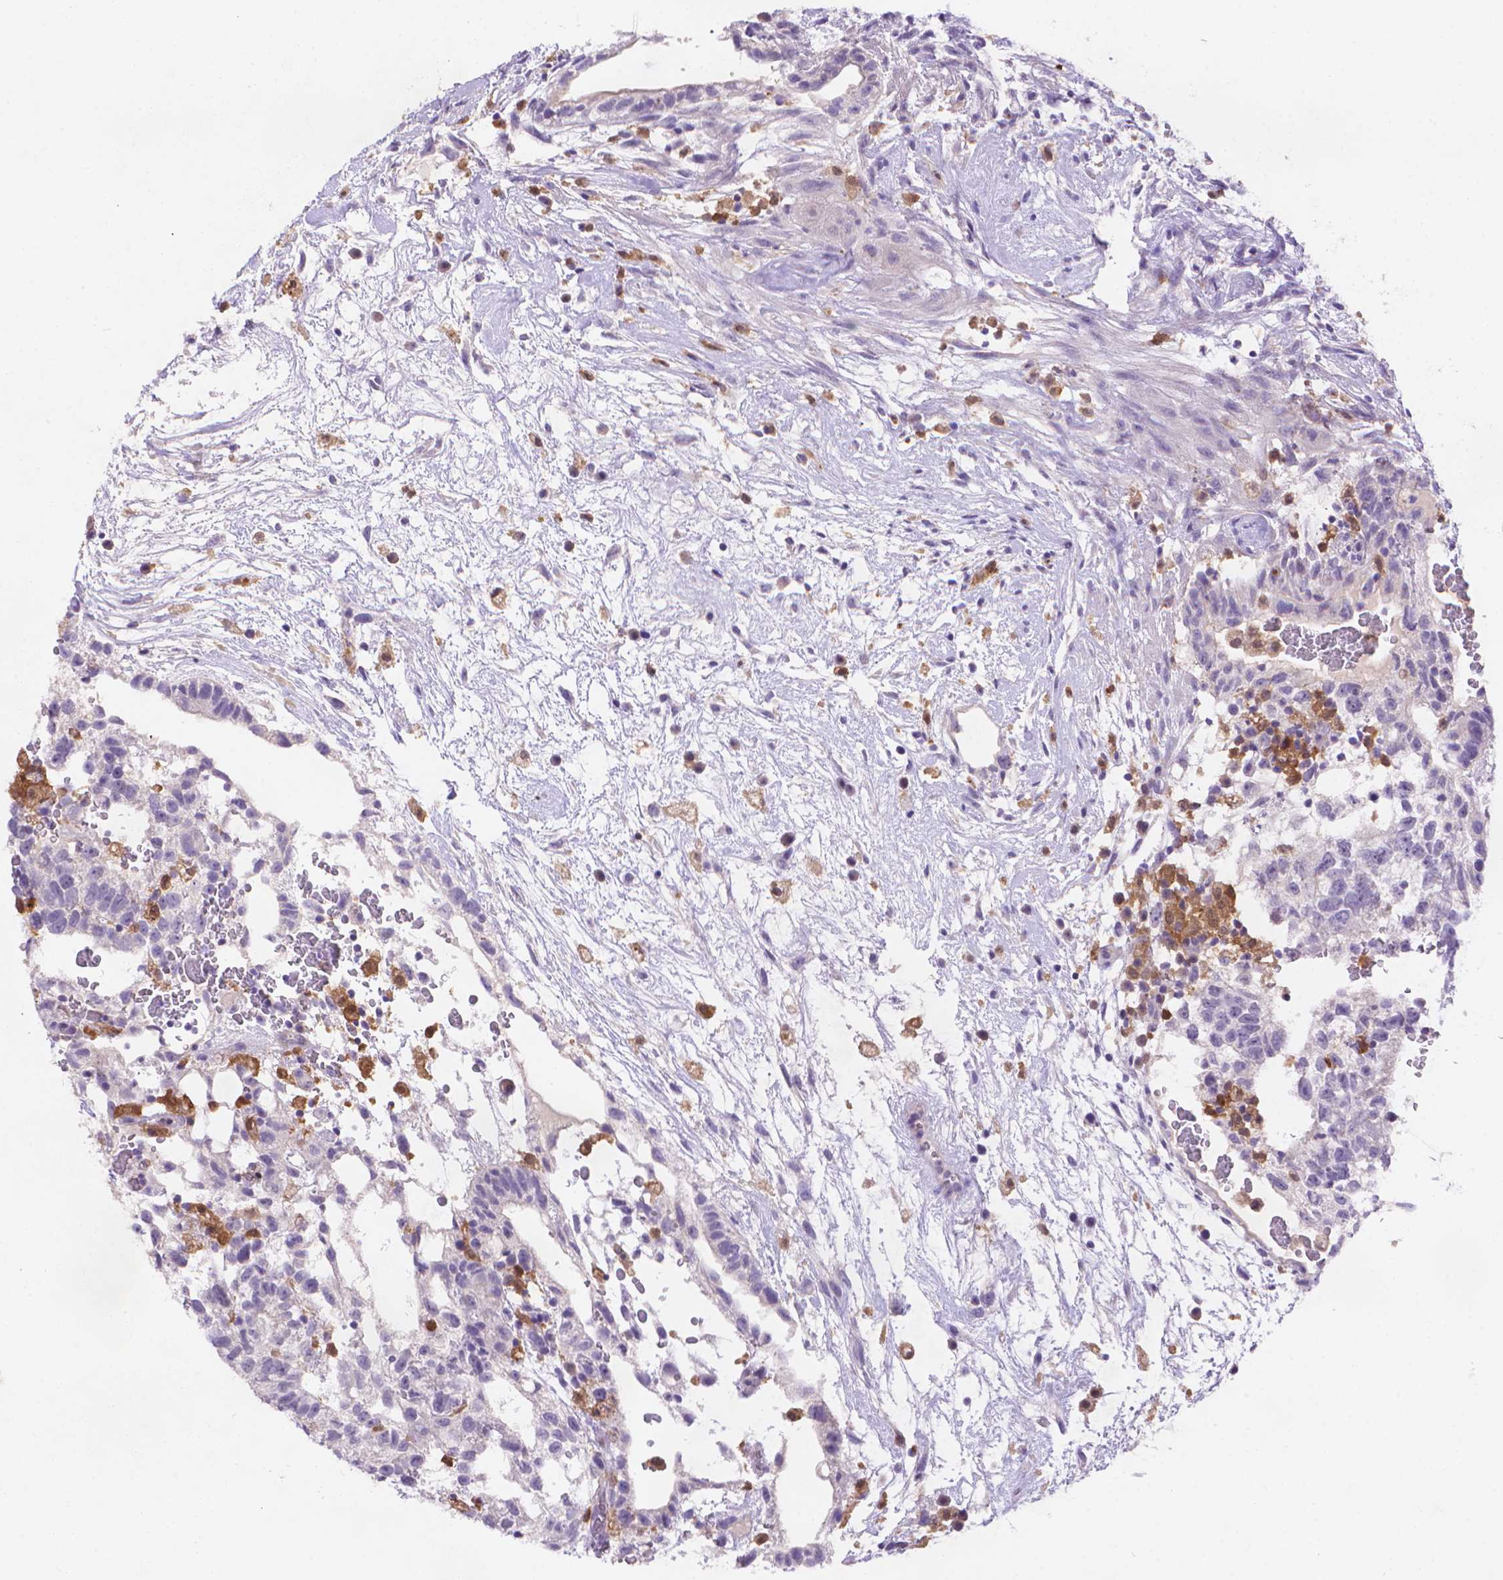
{"staining": {"intensity": "negative", "quantity": "none", "location": "none"}, "tissue": "testis cancer", "cell_type": "Tumor cells", "image_type": "cancer", "snomed": [{"axis": "morphology", "description": "Normal tissue, NOS"}, {"axis": "morphology", "description": "Carcinoma, Embryonal, NOS"}, {"axis": "topography", "description": "Testis"}], "caption": "Tumor cells are negative for protein expression in human embryonal carcinoma (testis). (DAB (3,3'-diaminobenzidine) immunohistochemistry with hematoxylin counter stain).", "gene": "FGD2", "patient": {"sex": "male", "age": 32}}